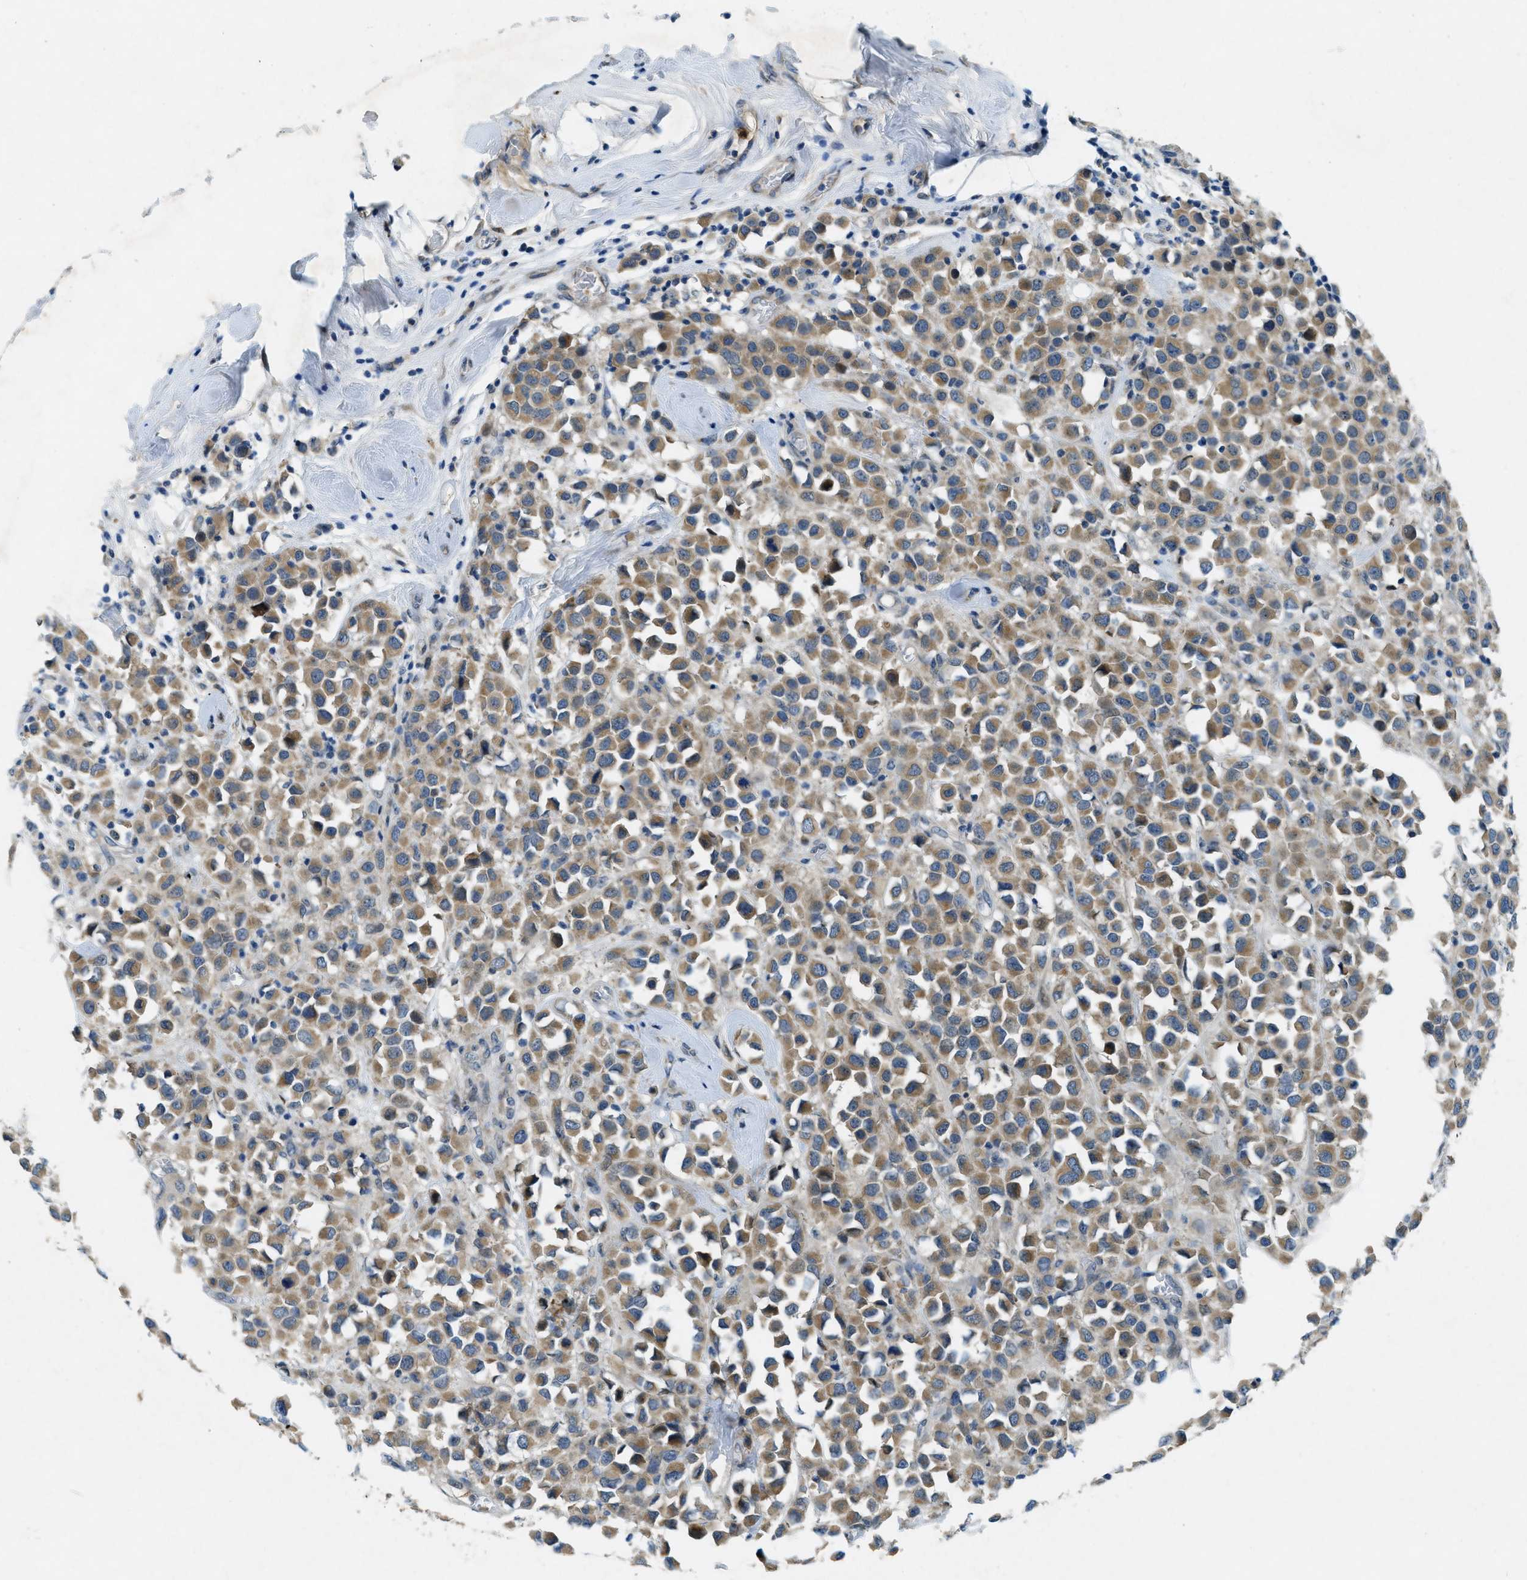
{"staining": {"intensity": "moderate", "quantity": ">75%", "location": "cytoplasmic/membranous"}, "tissue": "breast cancer", "cell_type": "Tumor cells", "image_type": "cancer", "snomed": [{"axis": "morphology", "description": "Duct carcinoma"}, {"axis": "topography", "description": "Breast"}], "caption": "Breast invasive ductal carcinoma stained with IHC reveals moderate cytoplasmic/membranous positivity in approximately >75% of tumor cells.", "gene": "SNX14", "patient": {"sex": "female", "age": 61}}